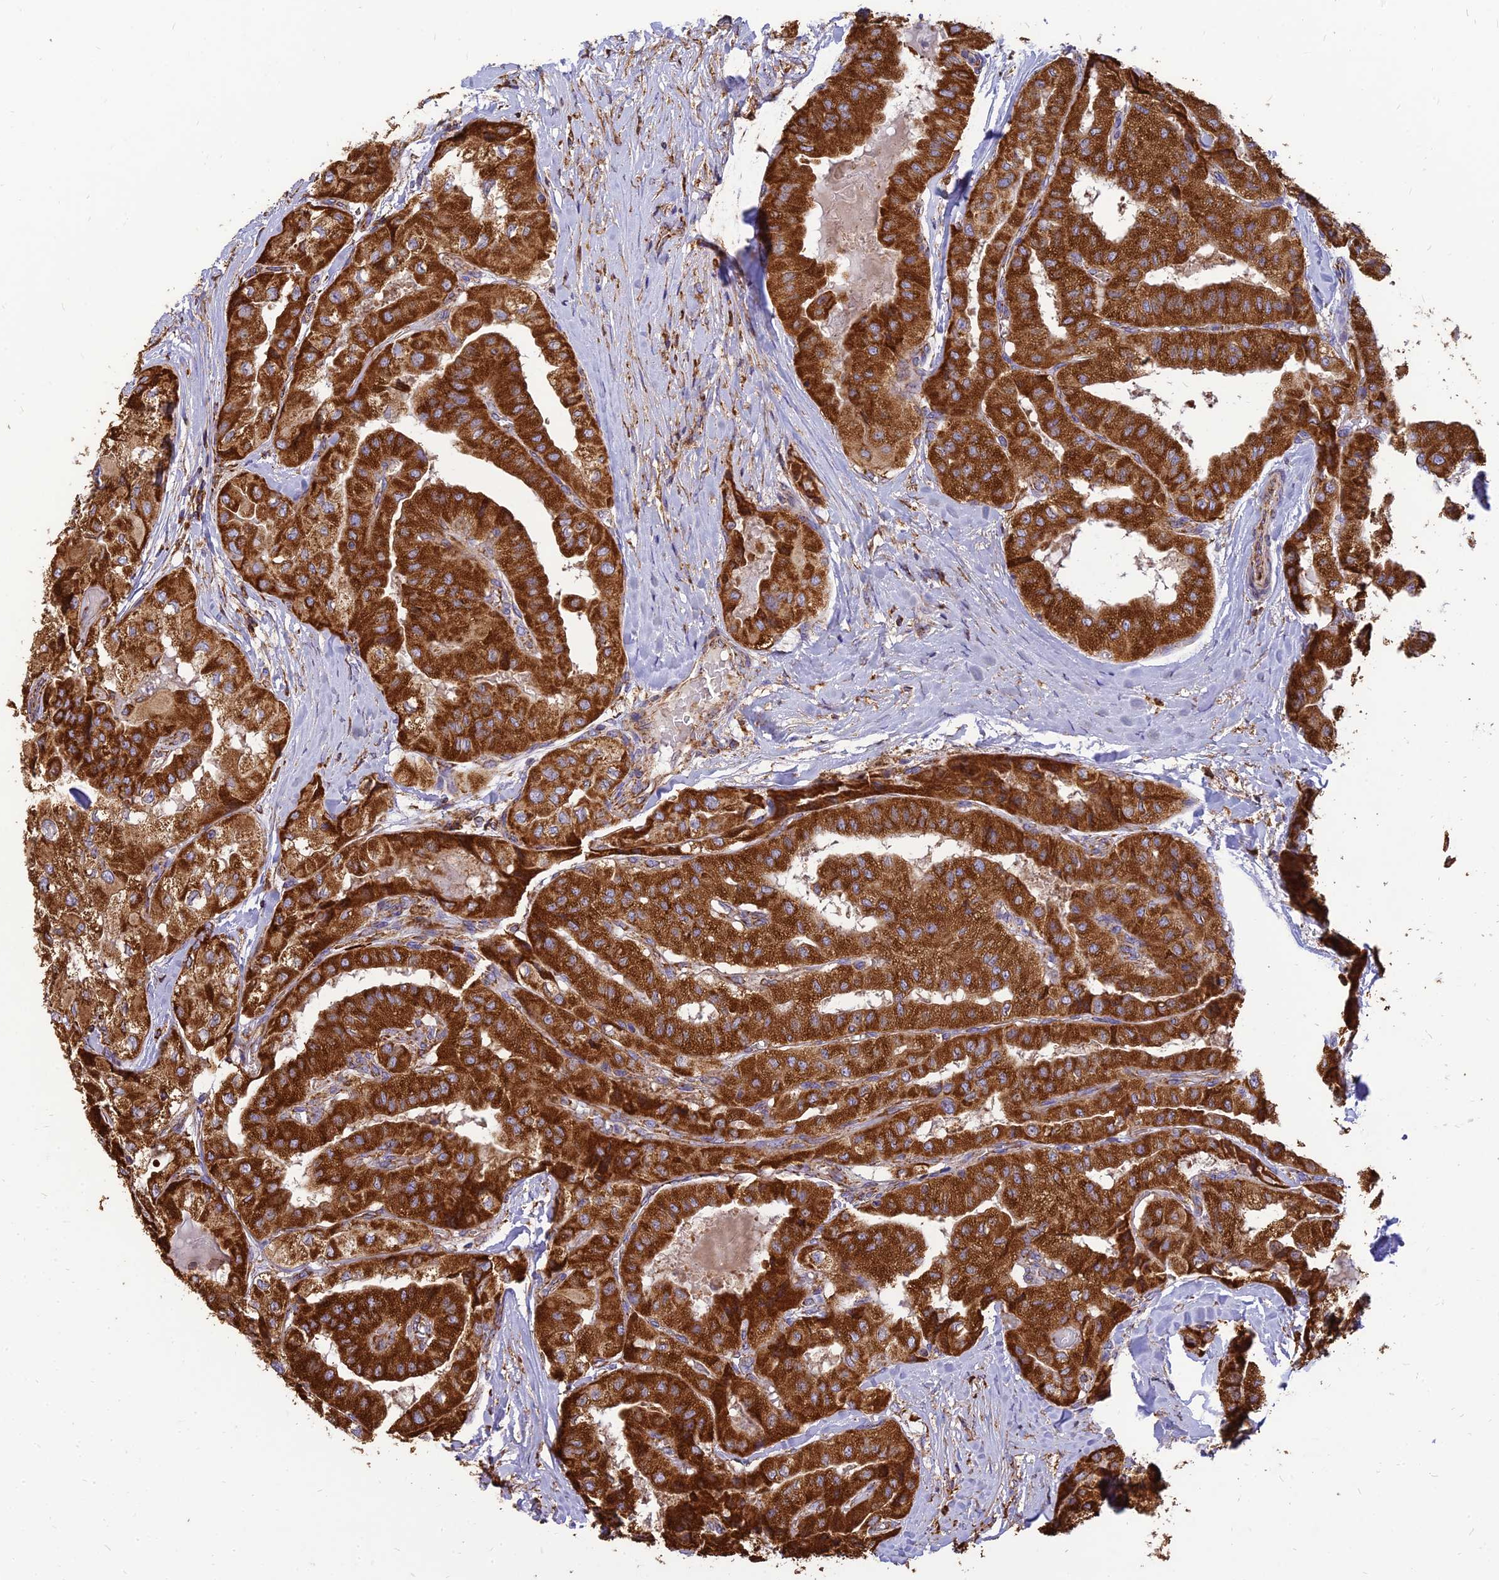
{"staining": {"intensity": "strong", "quantity": ">75%", "location": "cytoplasmic/membranous"}, "tissue": "thyroid cancer", "cell_type": "Tumor cells", "image_type": "cancer", "snomed": [{"axis": "morphology", "description": "Papillary adenocarcinoma, NOS"}, {"axis": "topography", "description": "Thyroid gland"}], "caption": "IHC histopathology image of neoplastic tissue: human papillary adenocarcinoma (thyroid) stained using IHC demonstrates high levels of strong protein expression localized specifically in the cytoplasmic/membranous of tumor cells, appearing as a cytoplasmic/membranous brown color.", "gene": "THUMPD2", "patient": {"sex": "female", "age": 59}}